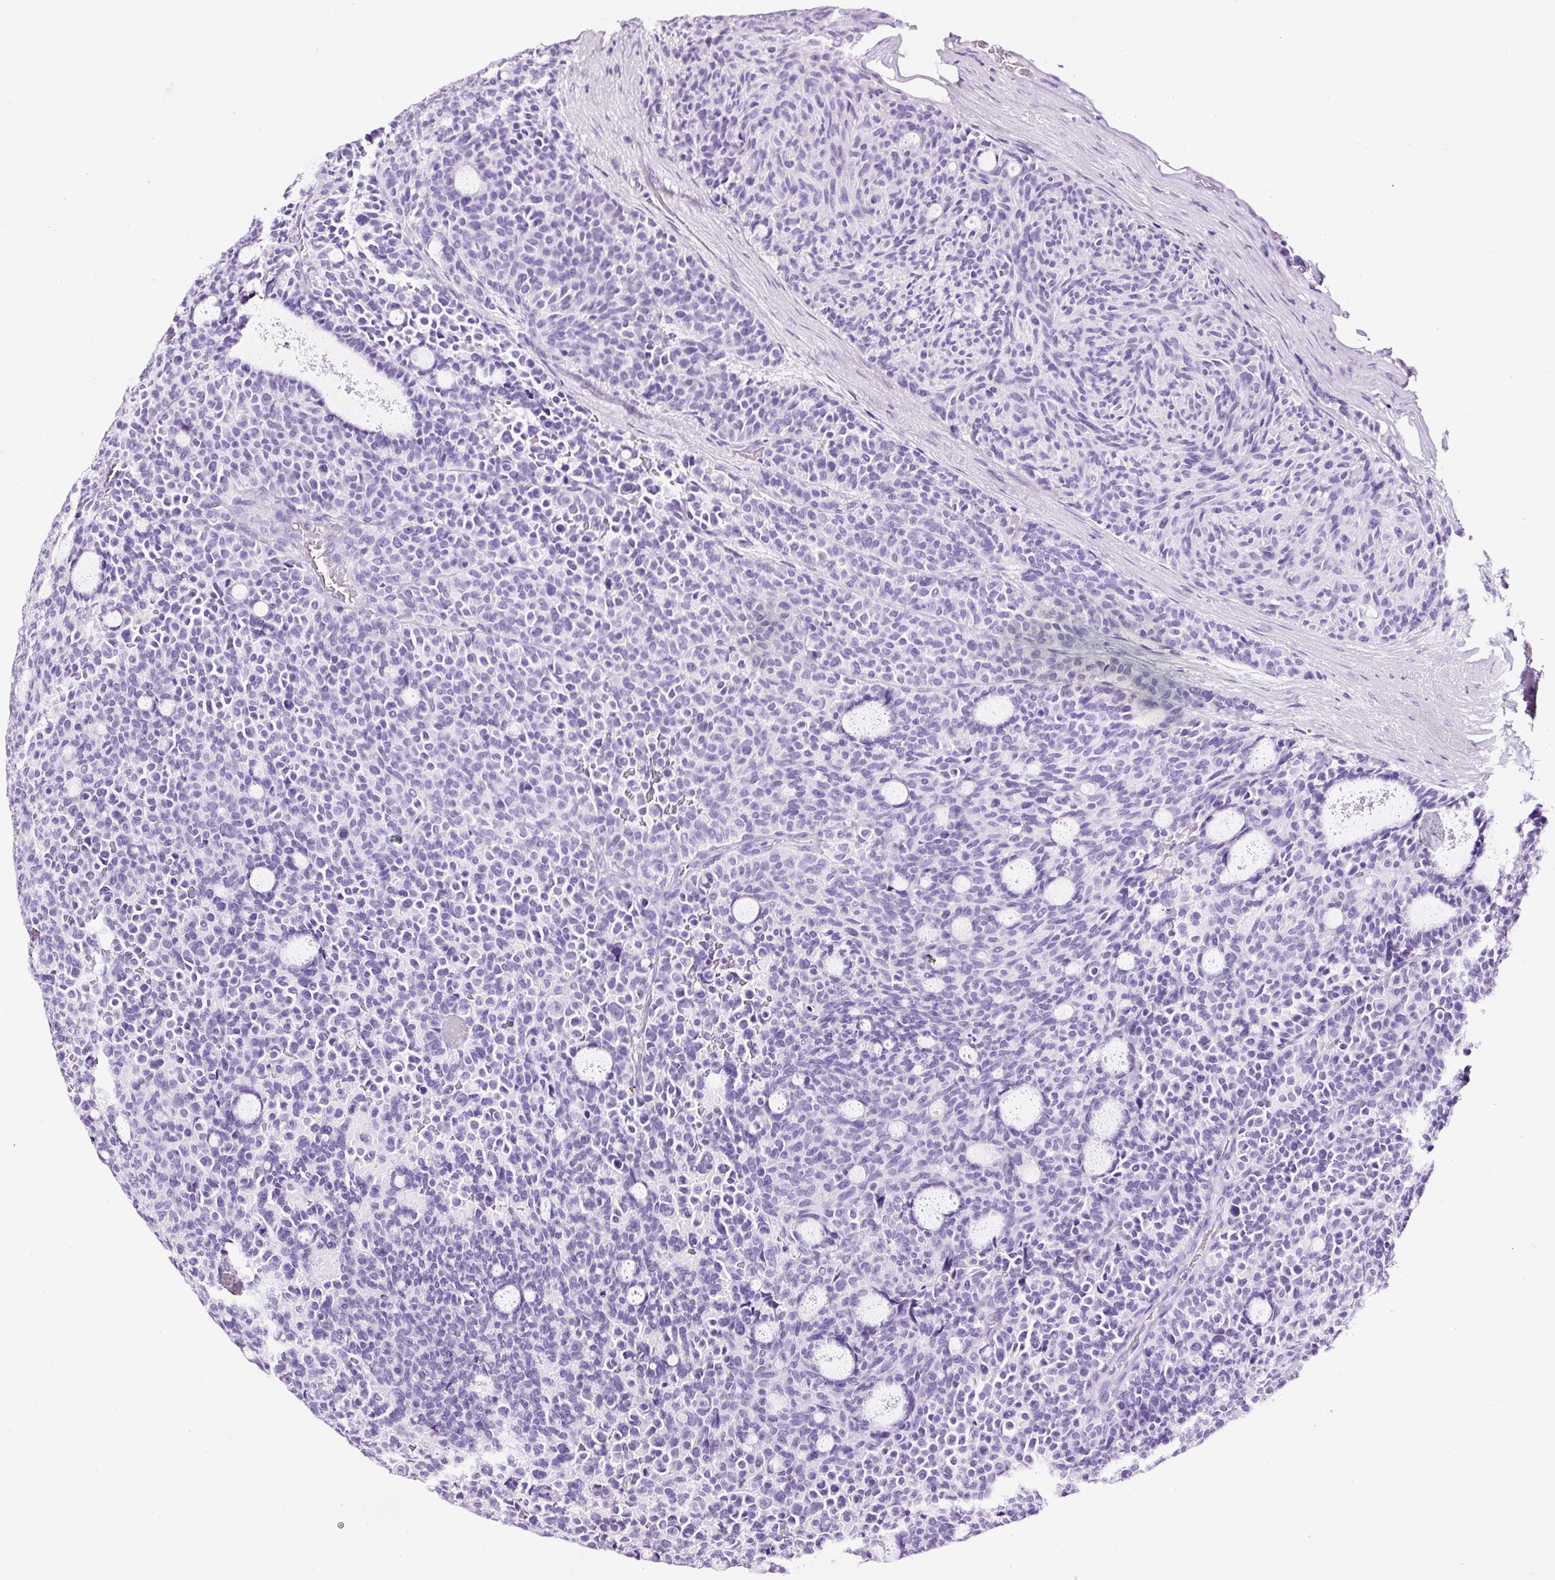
{"staining": {"intensity": "negative", "quantity": "none", "location": "none"}, "tissue": "carcinoid", "cell_type": "Tumor cells", "image_type": "cancer", "snomed": [{"axis": "morphology", "description": "Carcinoid, malignant, NOS"}, {"axis": "topography", "description": "Pancreas"}], "caption": "Immunohistochemistry (IHC) of human malignant carcinoid reveals no staining in tumor cells. Nuclei are stained in blue.", "gene": "NTS", "patient": {"sex": "female", "age": 54}}